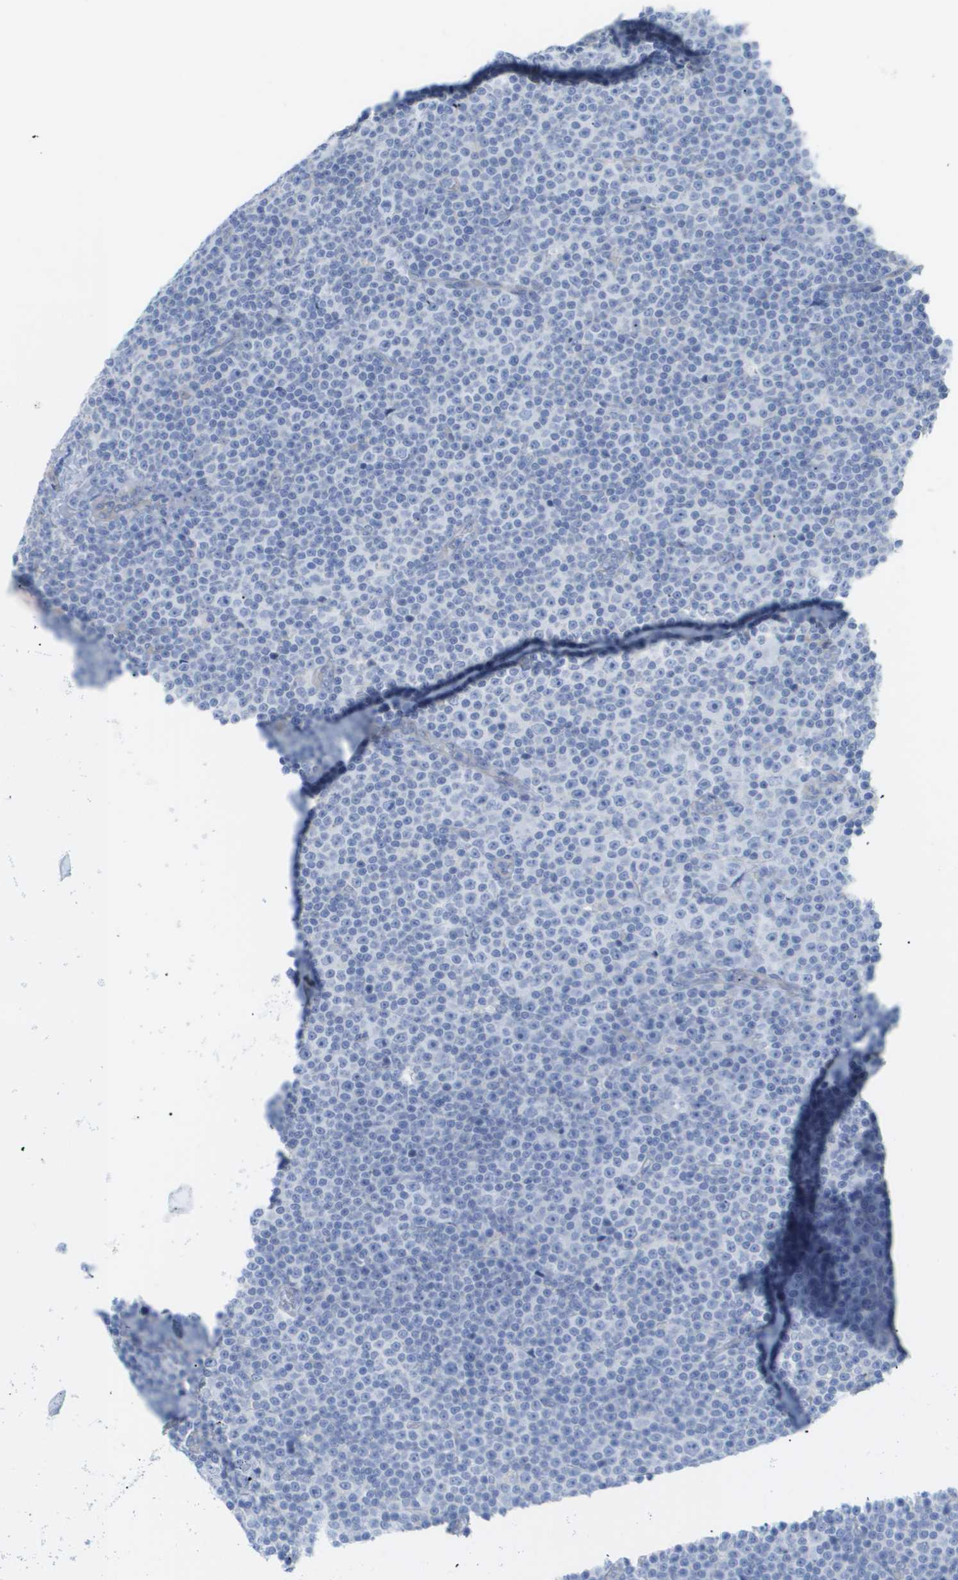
{"staining": {"intensity": "negative", "quantity": "none", "location": "none"}, "tissue": "lymphoma", "cell_type": "Tumor cells", "image_type": "cancer", "snomed": [{"axis": "morphology", "description": "Malignant lymphoma, non-Hodgkin's type, Low grade"}, {"axis": "topography", "description": "Lymph node"}], "caption": "High magnification brightfield microscopy of malignant lymphoma, non-Hodgkin's type (low-grade) stained with DAB (brown) and counterstained with hematoxylin (blue): tumor cells show no significant positivity.", "gene": "MYL3", "patient": {"sex": "female", "age": 67}}